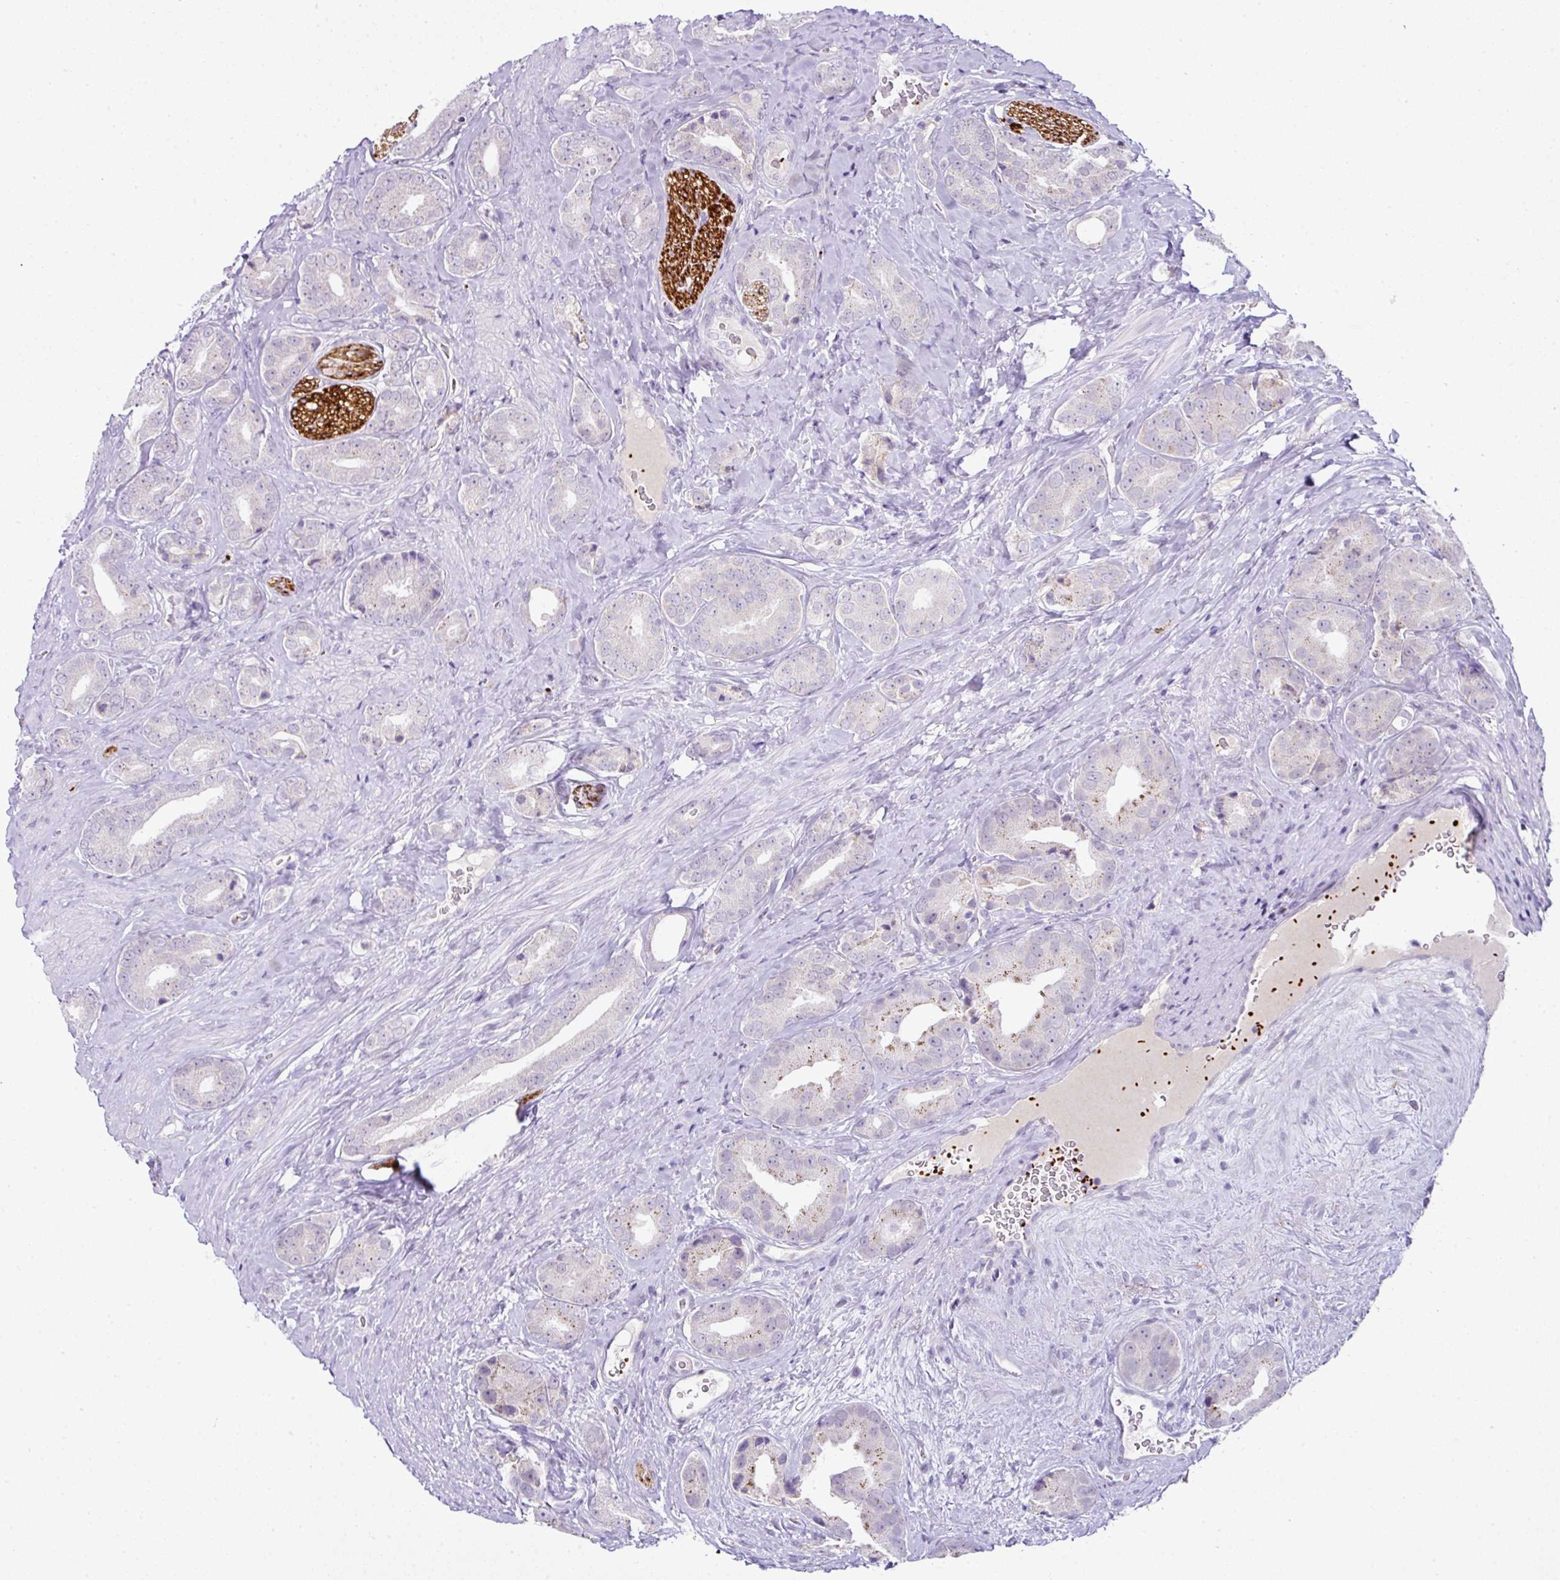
{"staining": {"intensity": "weak", "quantity": "<25%", "location": "cytoplasmic/membranous"}, "tissue": "prostate cancer", "cell_type": "Tumor cells", "image_type": "cancer", "snomed": [{"axis": "morphology", "description": "Adenocarcinoma, High grade"}, {"axis": "topography", "description": "Prostate"}], "caption": "Tumor cells are negative for brown protein staining in high-grade adenocarcinoma (prostate).", "gene": "CMTM5", "patient": {"sex": "male", "age": 63}}